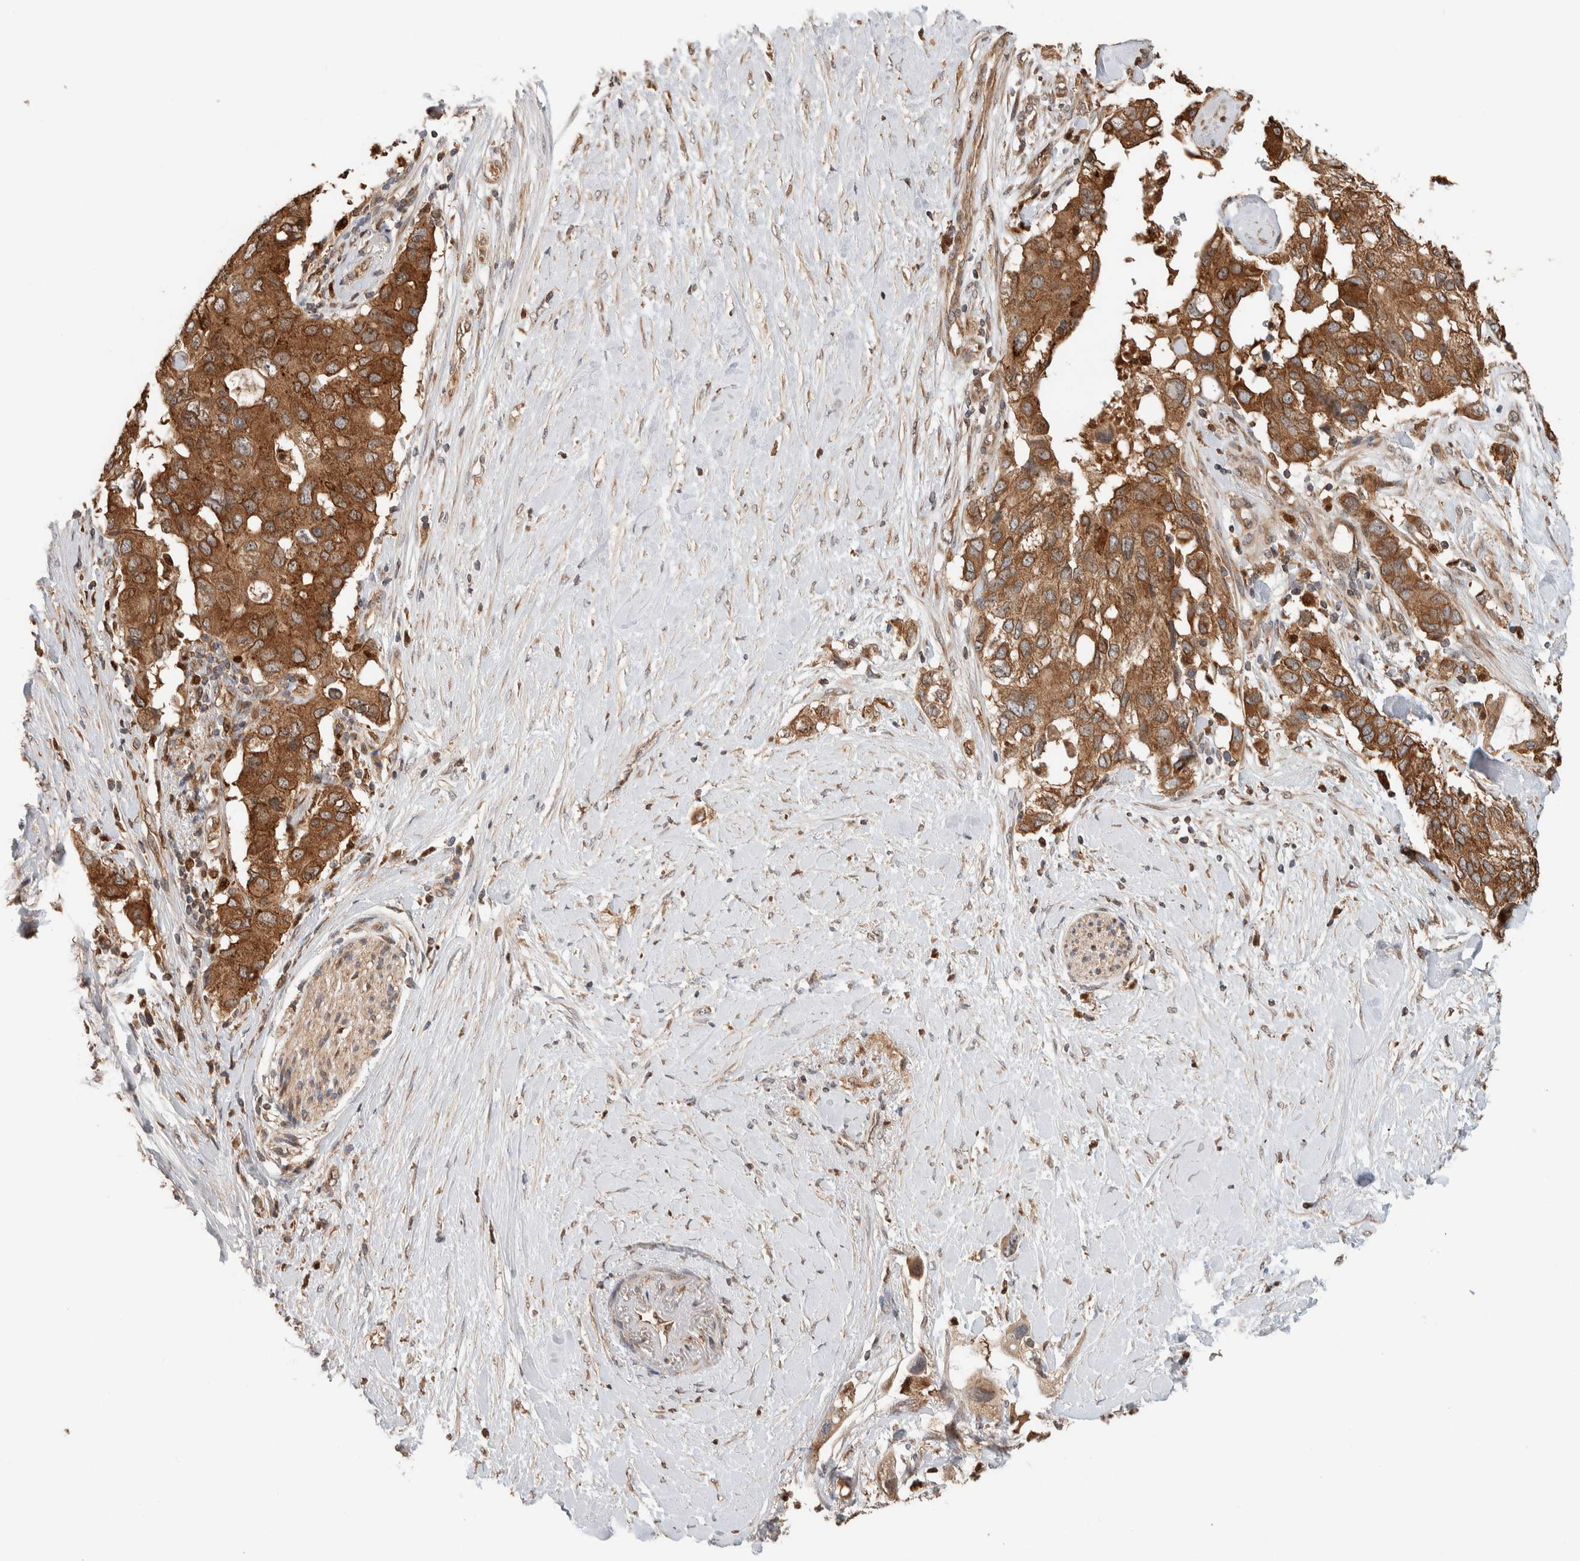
{"staining": {"intensity": "moderate", "quantity": ">75%", "location": "cytoplasmic/membranous"}, "tissue": "pancreatic cancer", "cell_type": "Tumor cells", "image_type": "cancer", "snomed": [{"axis": "morphology", "description": "Adenocarcinoma, NOS"}, {"axis": "topography", "description": "Pancreas"}], "caption": "Protein staining reveals moderate cytoplasmic/membranous expression in approximately >75% of tumor cells in pancreatic cancer (adenocarcinoma). Using DAB (brown) and hematoxylin (blue) stains, captured at high magnification using brightfield microscopy.", "gene": "VPS53", "patient": {"sex": "female", "age": 56}}